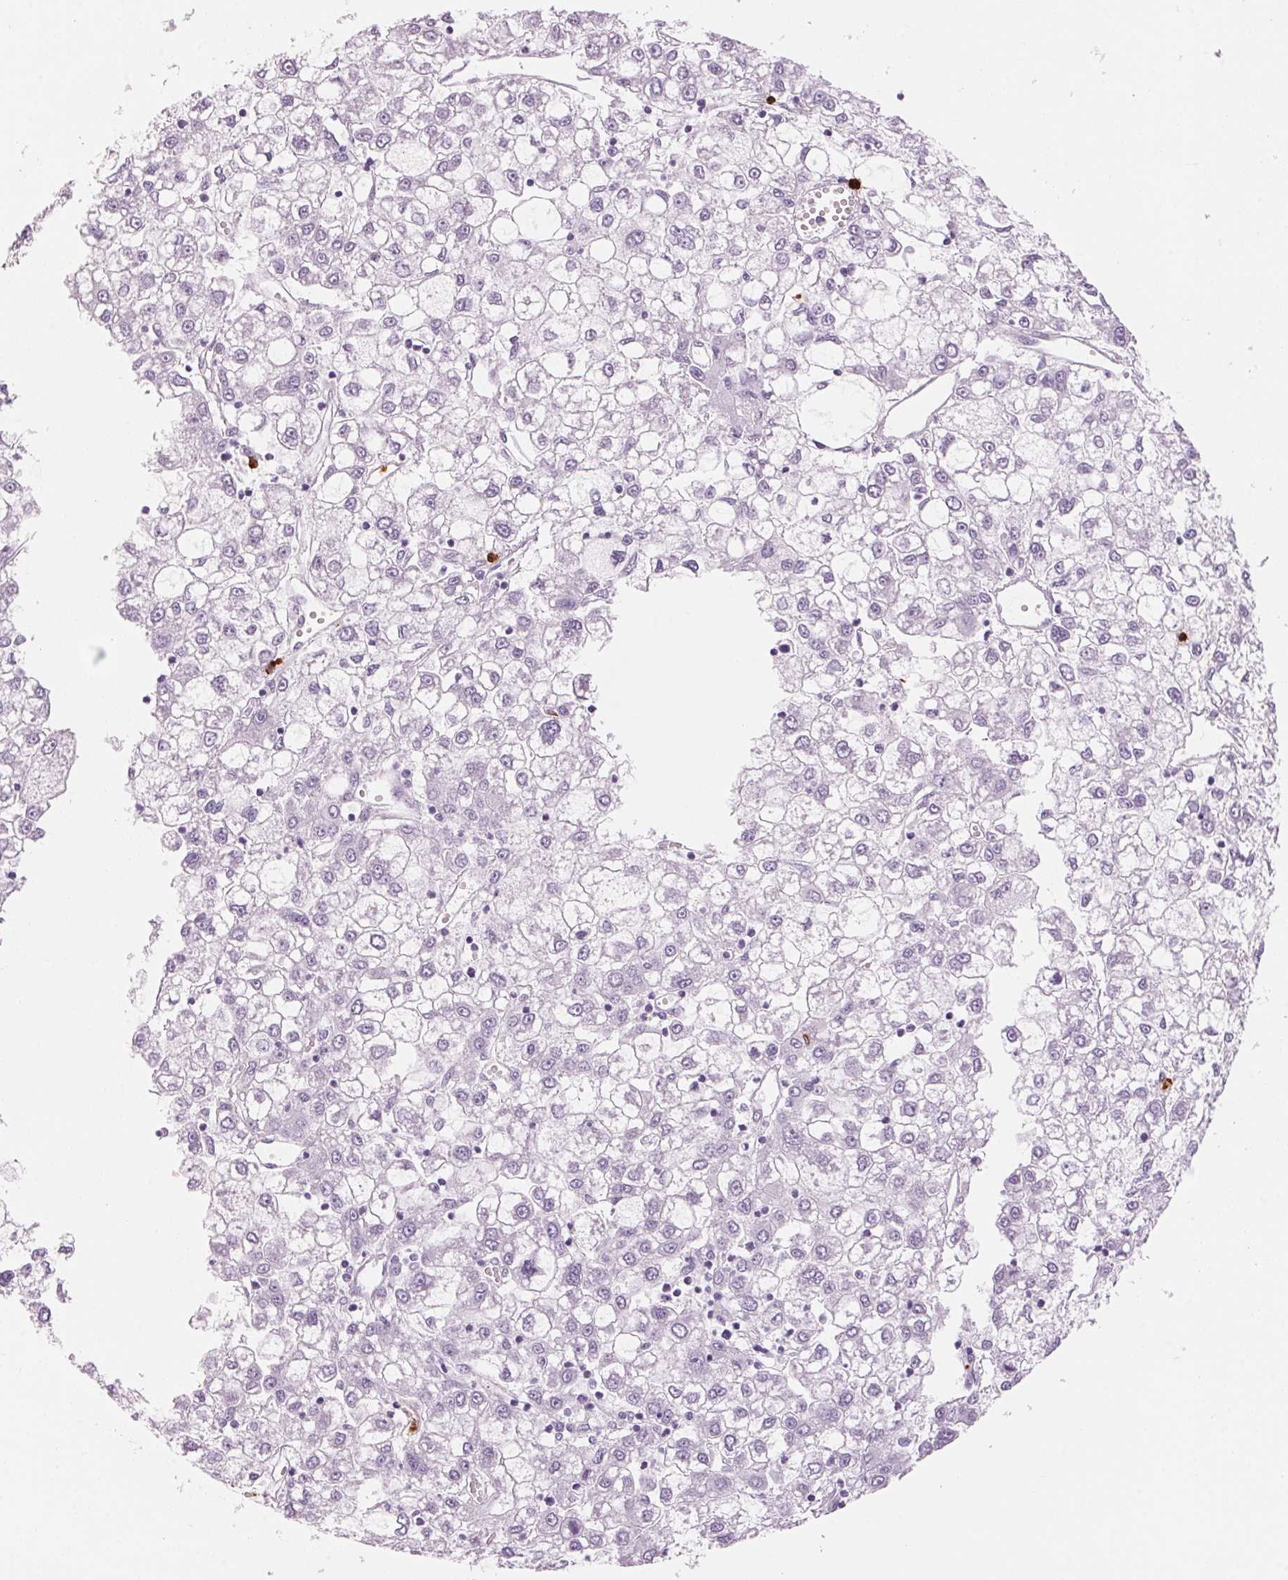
{"staining": {"intensity": "negative", "quantity": "none", "location": "none"}, "tissue": "liver cancer", "cell_type": "Tumor cells", "image_type": "cancer", "snomed": [{"axis": "morphology", "description": "Carcinoma, Hepatocellular, NOS"}, {"axis": "topography", "description": "Liver"}], "caption": "Liver cancer (hepatocellular carcinoma) was stained to show a protein in brown. There is no significant expression in tumor cells.", "gene": "KLK7", "patient": {"sex": "male", "age": 40}}